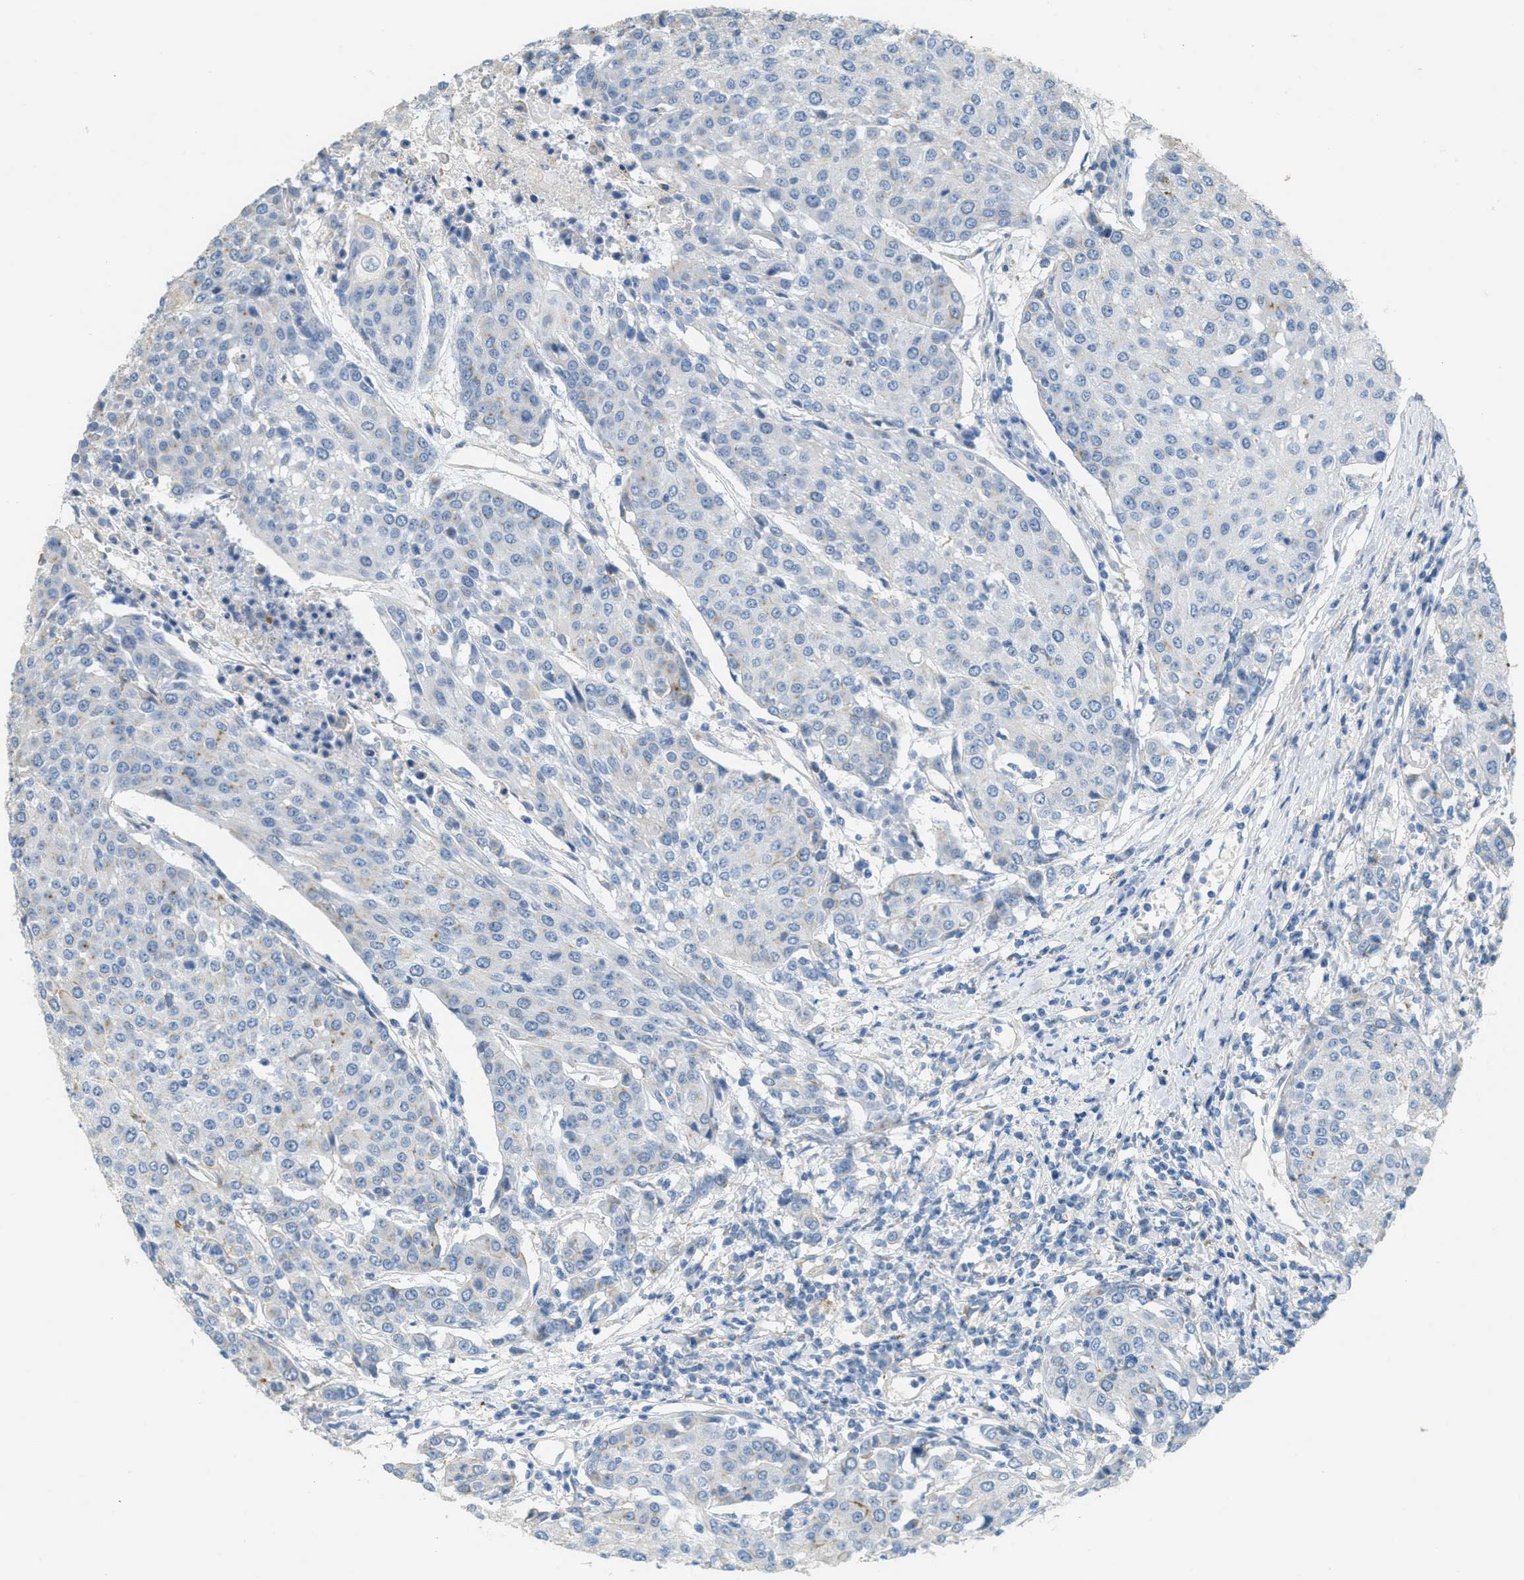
{"staining": {"intensity": "negative", "quantity": "none", "location": "none"}, "tissue": "urothelial cancer", "cell_type": "Tumor cells", "image_type": "cancer", "snomed": [{"axis": "morphology", "description": "Urothelial carcinoma, High grade"}, {"axis": "topography", "description": "Urinary bladder"}], "caption": "The photomicrograph shows no significant expression in tumor cells of urothelial cancer.", "gene": "ADCY5", "patient": {"sex": "female", "age": 85}}